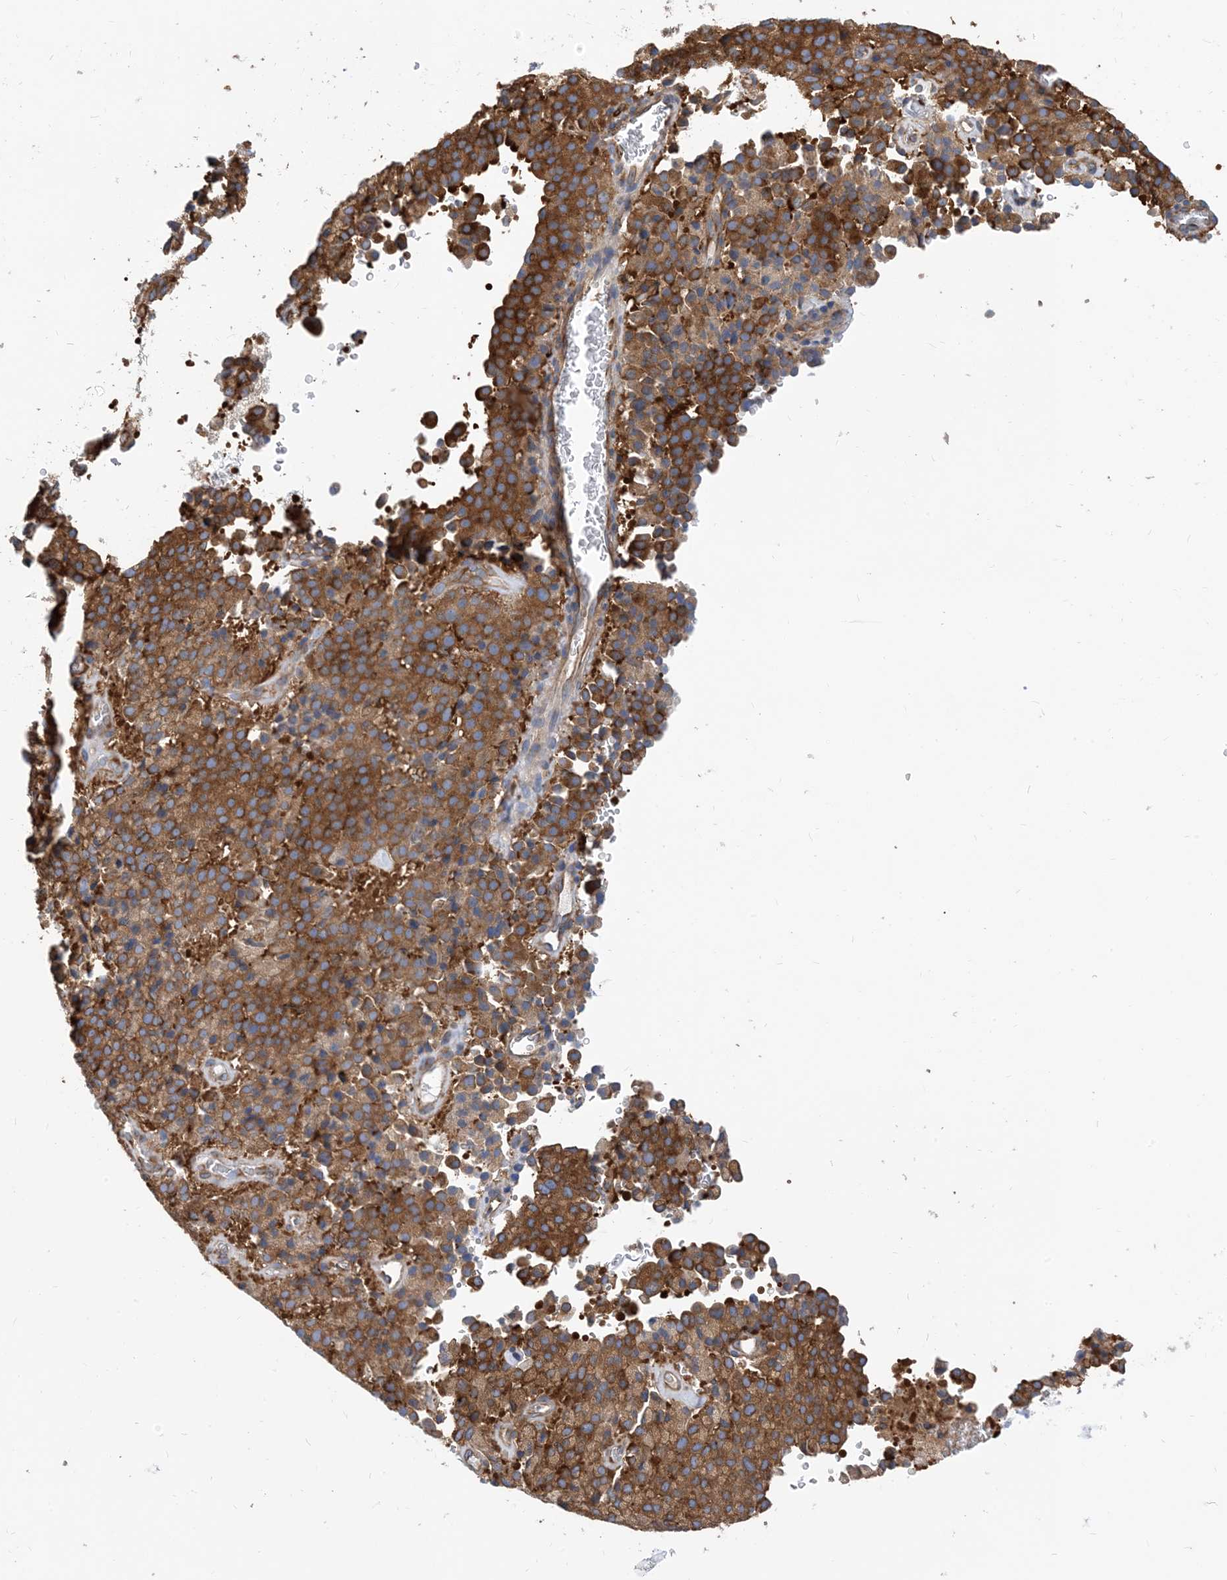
{"staining": {"intensity": "moderate", "quantity": ">75%", "location": "cytoplasmic/membranous"}, "tissue": "pancreatic cancer", "cell_type": "Tumor cells", "image_type": "cancer", "snomed": [{"axis": "morphology", "description": "Adenocarcinoma, NOS"}, {"axis": "topography", "description": "Pancreas"}], "caption": "Protein expression analysis of pancreatic adenocarcinoma exhibits moderate cytoplasmic/membranous positivity in approximately >75% of tumor cells.", "gene": "DYNC1LI1", "patient": {"sex": "male", "age": 65}}